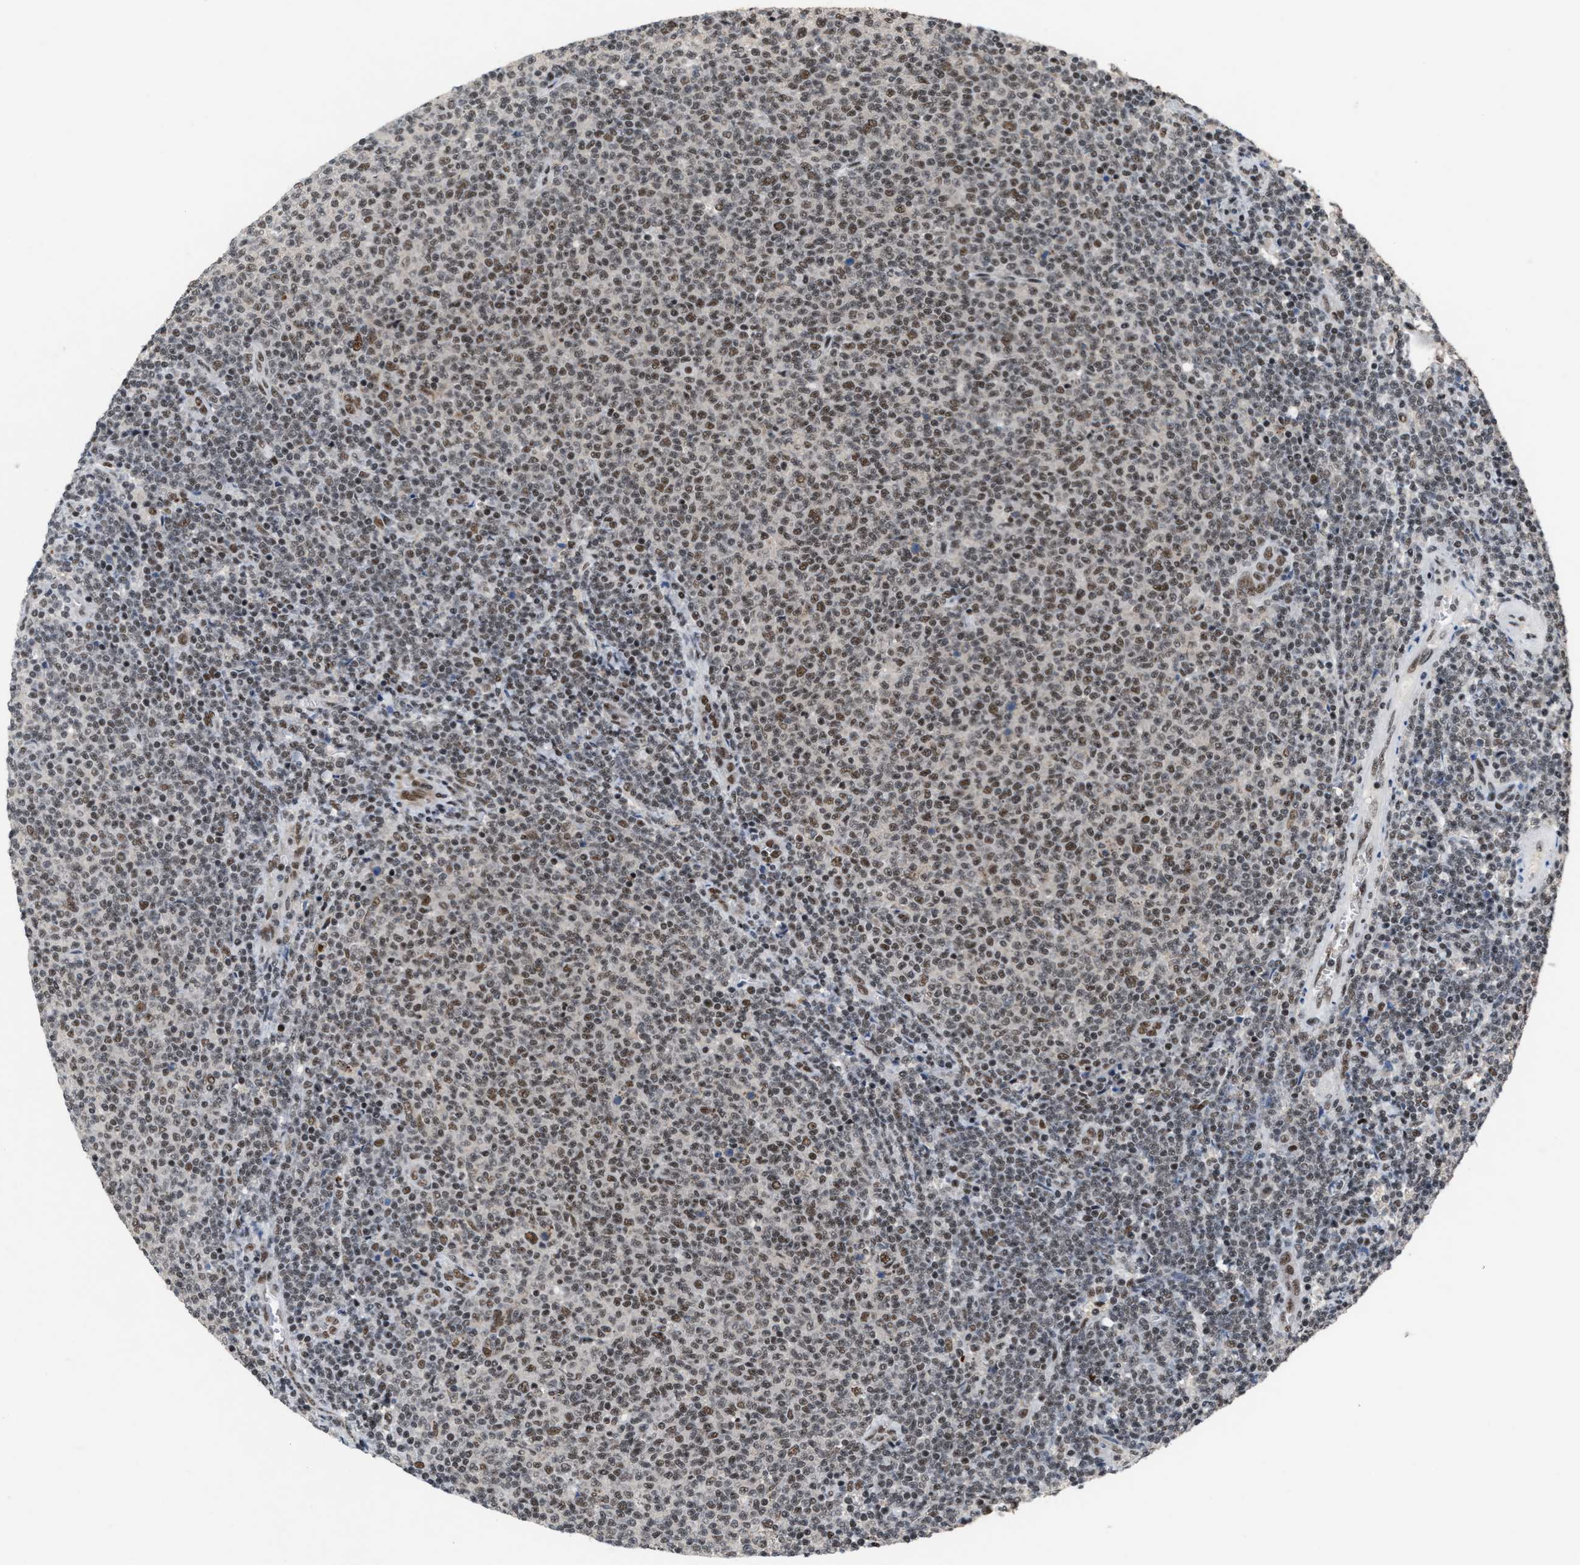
{"staining": {"intensity": "moderate", "quantity": "25%-75%", "location": "nuclear"}, "tissue": "lymphoma", "cell_type": "Tumor cells", "image_type": "cancer", "snomed": [{"axis": "morphology", "description": "Malignant lymphoma, non-Hodgkin's type, Low grade"}, {"axis": "topography", "description": "Lymph node"}], "caption": "Tumor cells show medium levels of moderate nuclear staining in approximately 25%-75% of cells in human lymphoma. (Brightfield microscopy of DAB IHC at high magnification).", "gene": "PRPF4", "patient": {"sex": "male", "age": 66}}